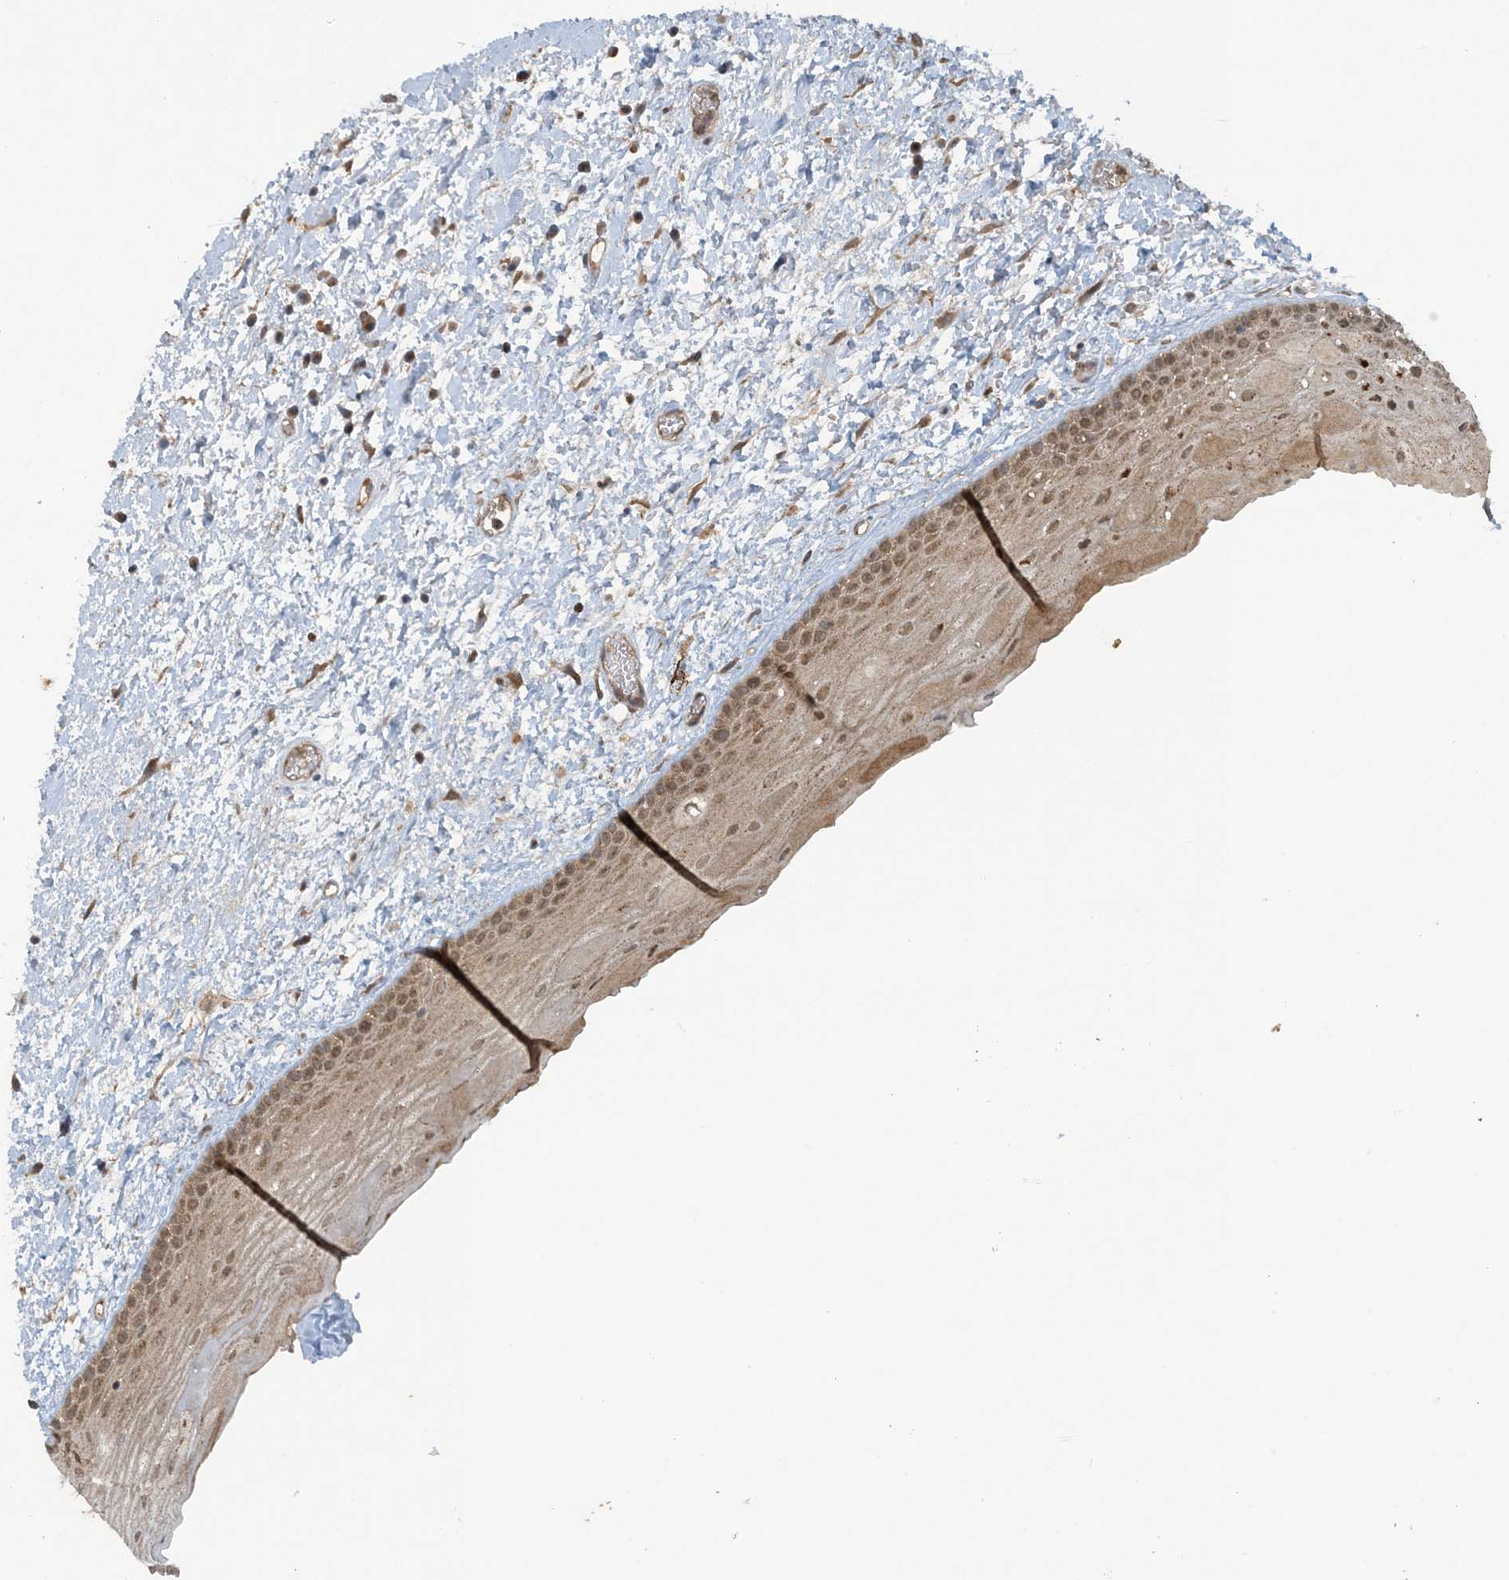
{"staining": {"intensity": "moderate", "quantity": ">75%", "location": "cytoplasmic/membranous,nuclear"}, "tissue": "oral mucosa", "cell_type": "Squamous epithelial cells", "image_type": "normal", "snomed": [{"axis": "morphology", "description": "Normal tissue, NOS"}, {"axis": "topography", "description": "Oral tissue"}], "caption": "Immunohistochemical staining of normal oral mucosa reveals medium levels of moderate cytoplasmic/membranous,nuclear positivity in approximately >75% of squamous epithelial cells.", "gene": "STAM2", "patient": {"sex": "female", "age": 76}}